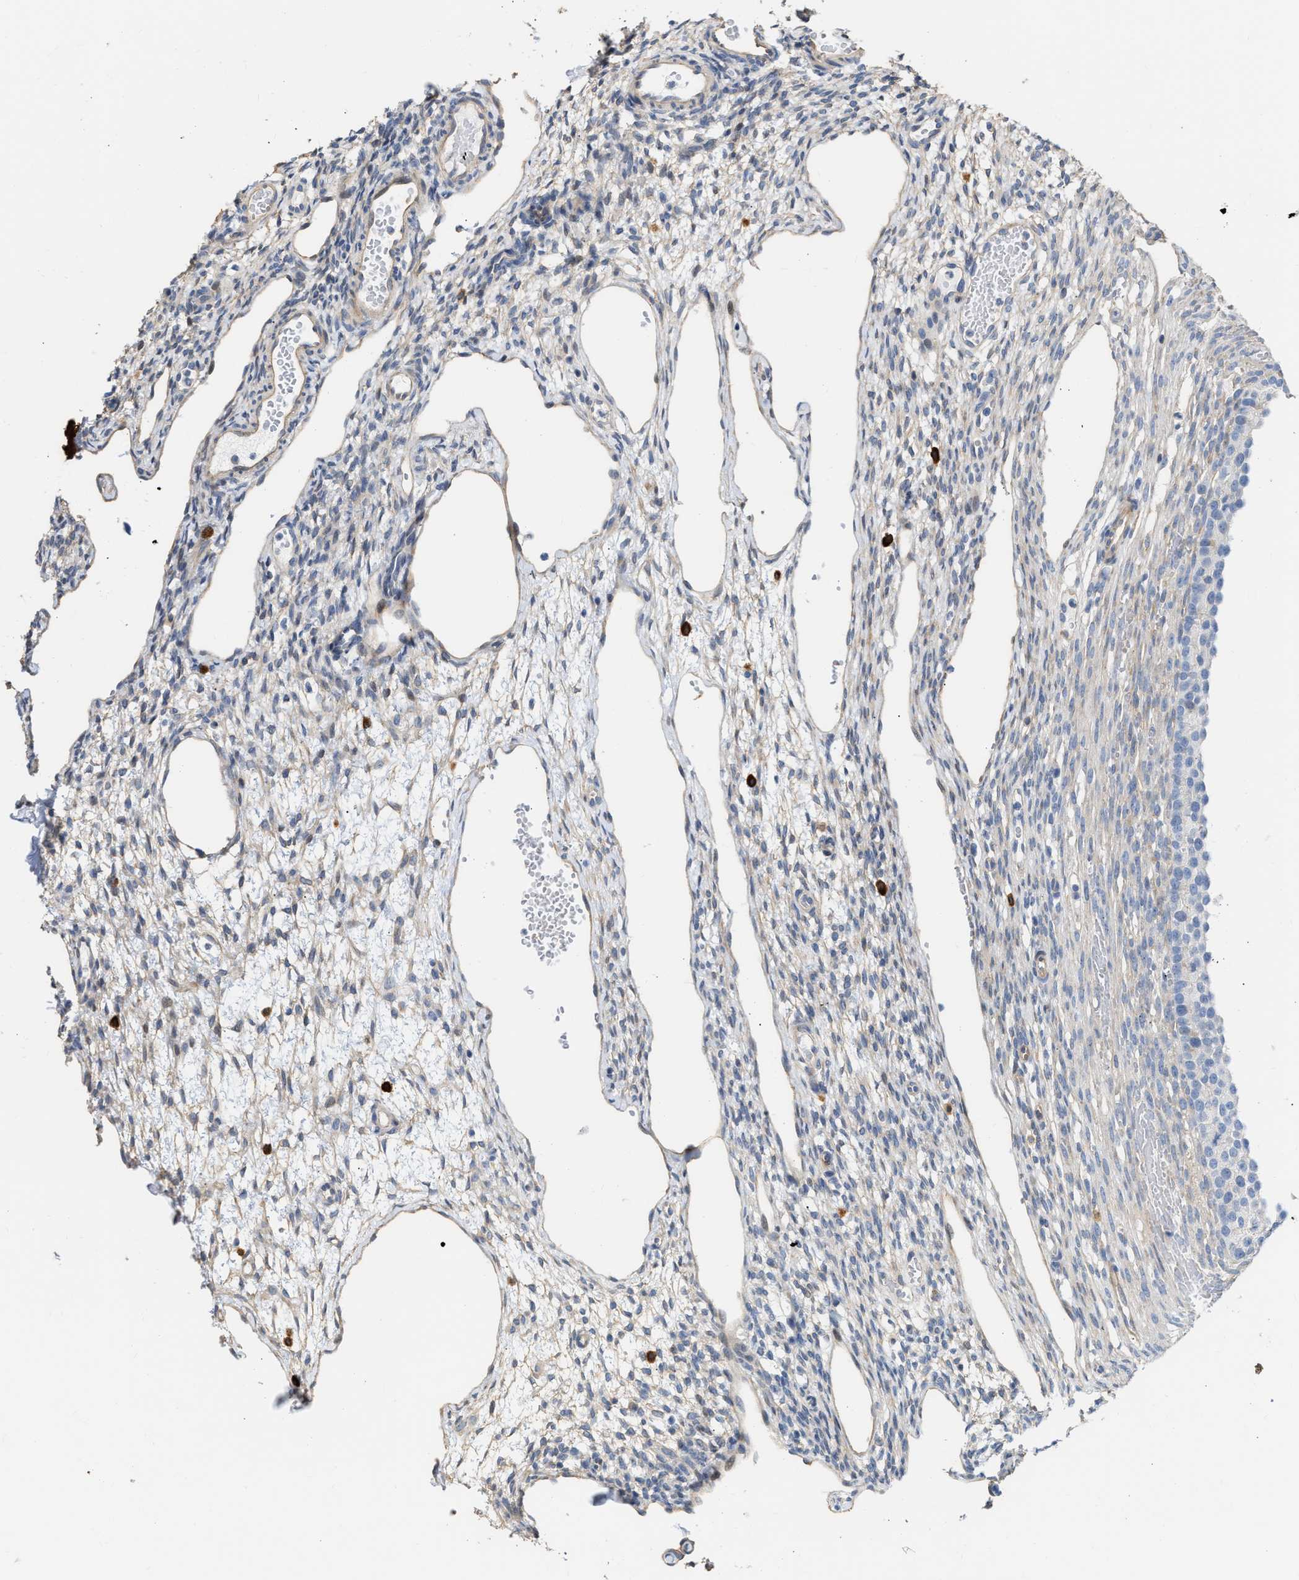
{"staining": {"intensity": "weak", "quantity": "<25%", "location": "cytoplasmic/membranous"}, "tissue": "ovary", "cell_type": "Ovarian stroma cells", "image_type": "normal", "snomed": [{"axis": "morphology", "description": "Normal tissue, NOS"}, {"axis": "topography", "description": "Ovary"}], "caption": "This is an IHC photomicrograph of normal ovary. There is no staining in ovarian stroma cells.", "gene": "FHL1", "patient": {"sex": "female", "age": 33}}